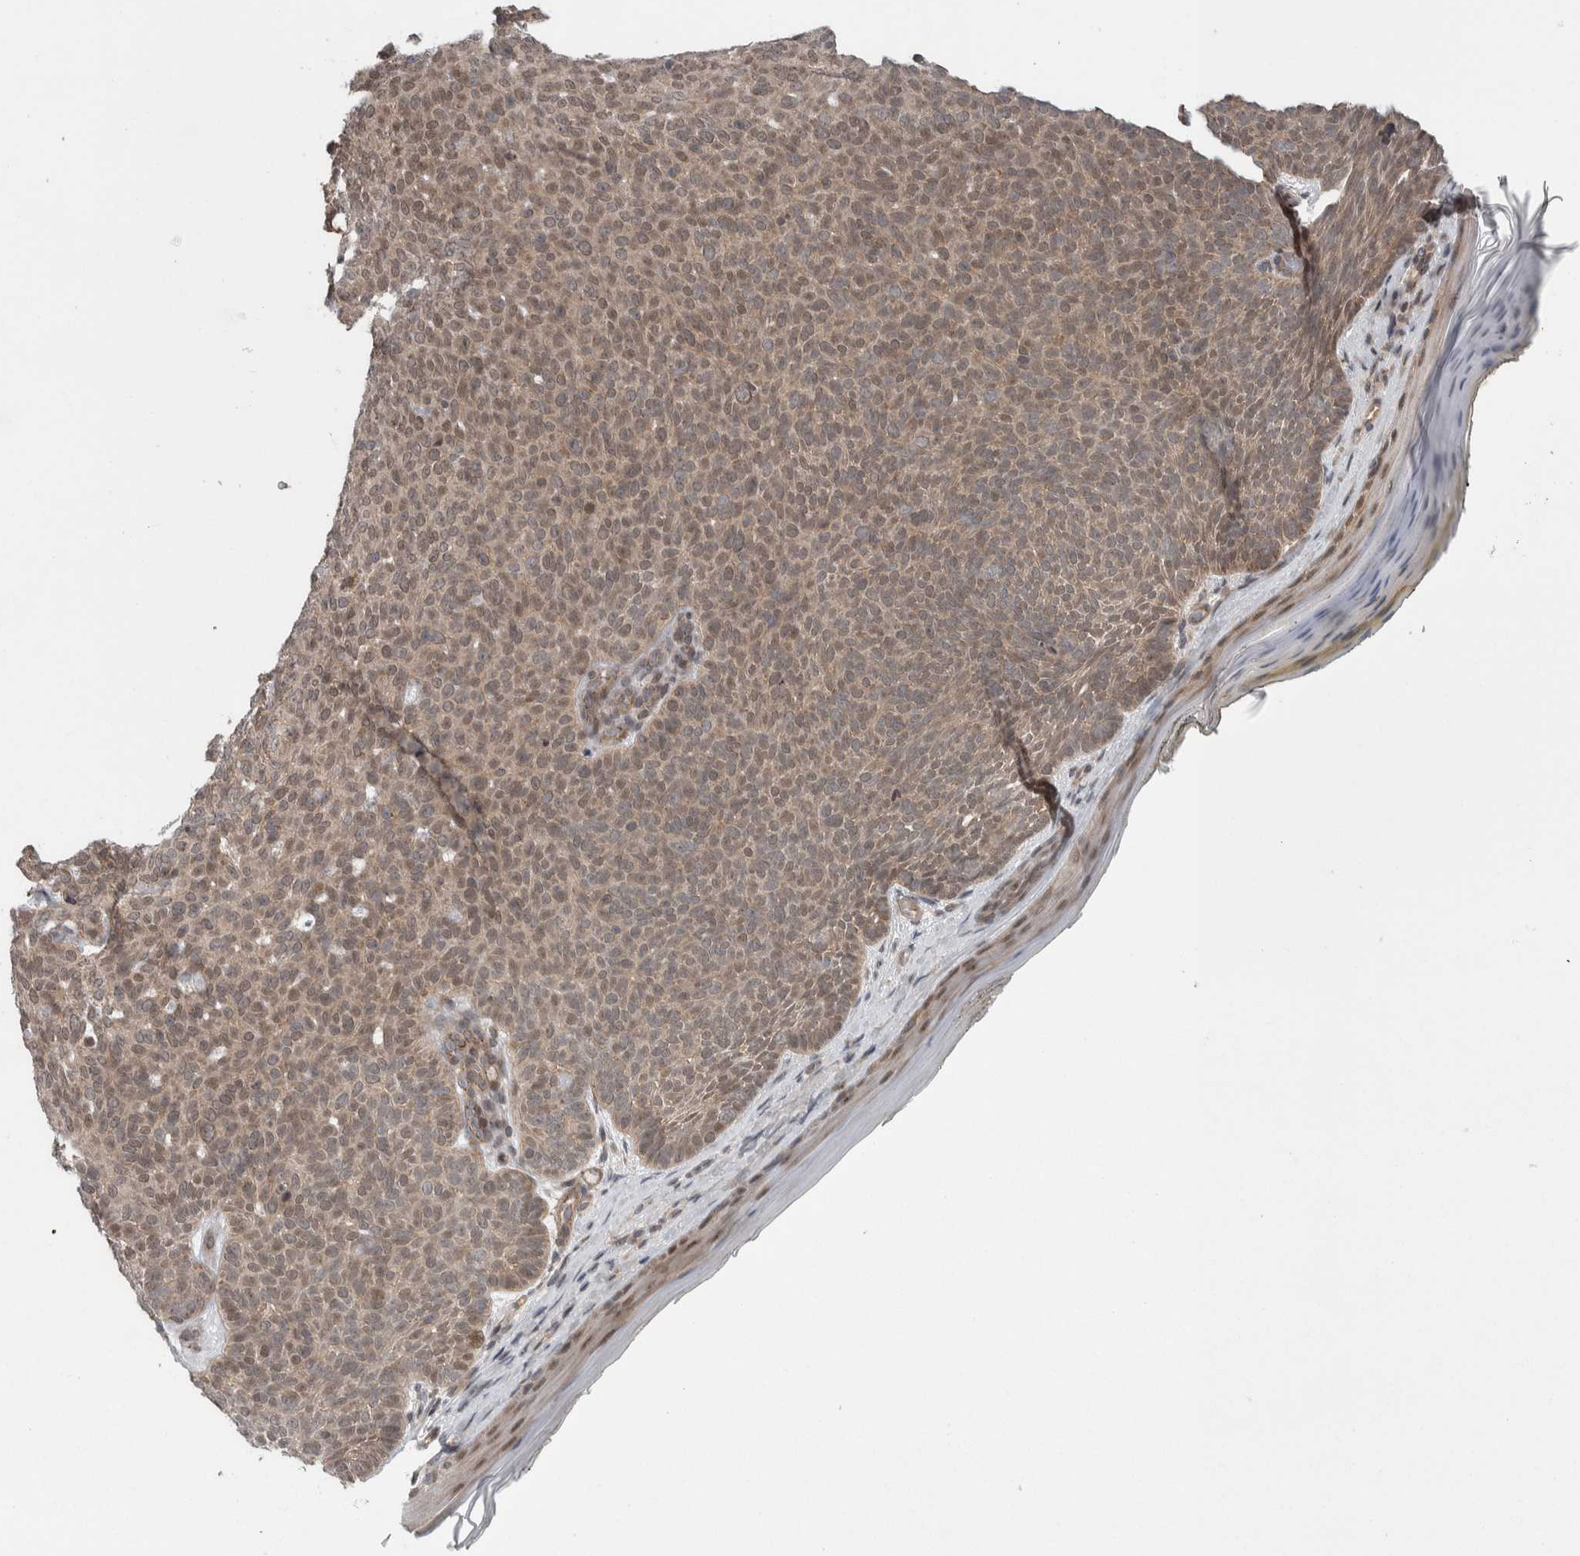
{"staining": {"intensity": "moderate", "quantity": ">75%", "location": "cytoplasmic/membranous"}, "tissue": "skin cancer", "cell_type": "Tumor cells", "image_type": "cancer", "snomed": [{"axis": "morphology", "description": "Basal cell carcinoma"}, {"axis": "topography", "description": "Skin"}], "caption": "IHC (DAB (3,3'-diaminobenzidine)) staining of human skin basal cell carcinoma displays moderate cytoplasmic/membranous protein expression in about >75% of tumor cells.", "gene": "CWC27", "patient": {"sex": "male", "age": 61}}